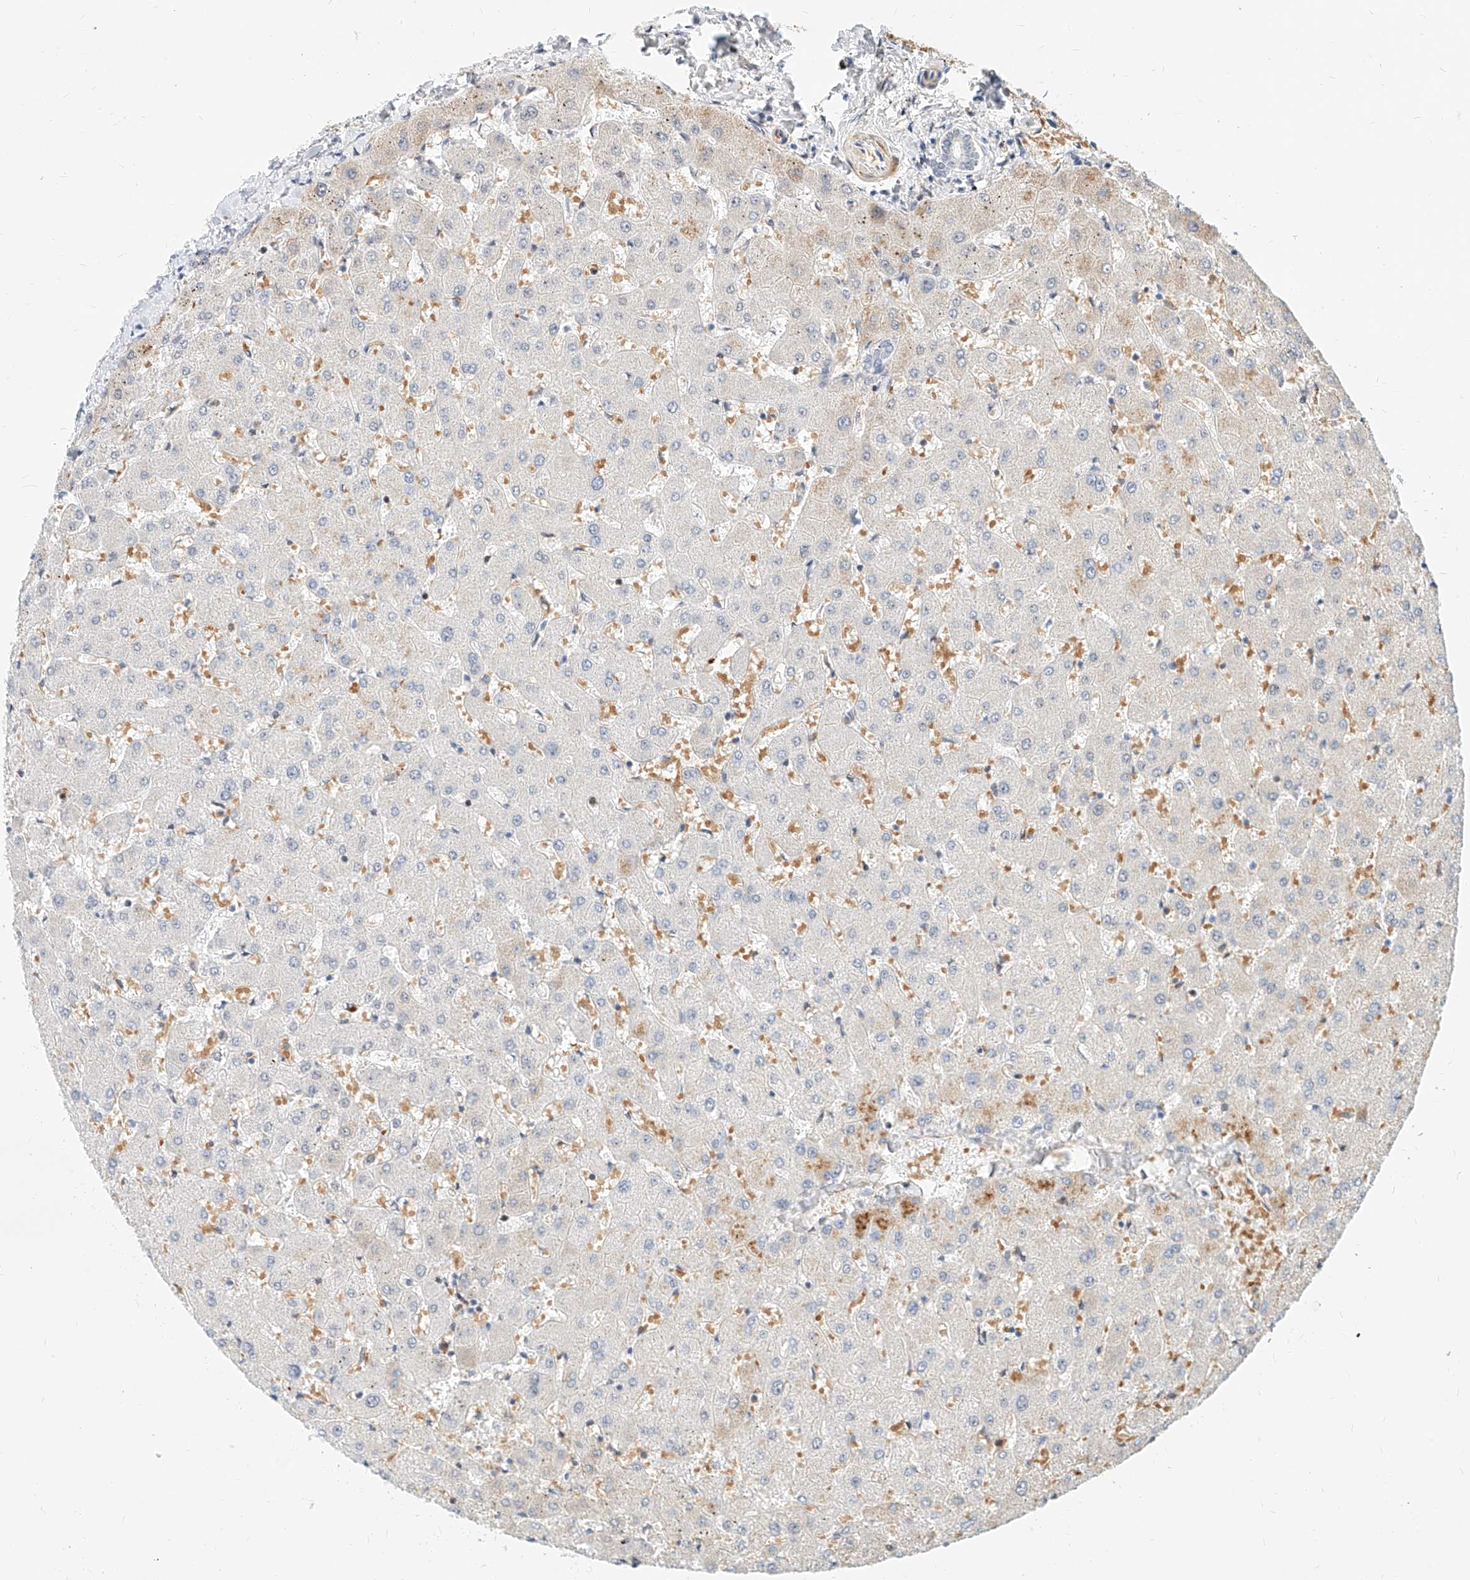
{"staining": {"intensity": "negative", "quantity": "none", "location": "none"}, "tissue": "liver", "cell_type": "Cholangiocytes", "image_type": "normal", "snomed": [{"axis": "morphology", "description": "Normal tissue, NOS"}, {"axis": "topography", "description": "Liver"}], "caption": "High magnification brightfield microscopy of benign liver stained with DAB (brown) and counterstained with hematoxylin (blue): cholangiocytes show no significant staining.", "gene": "CBX8", "patient": {"sex": "female", "age": 63}}